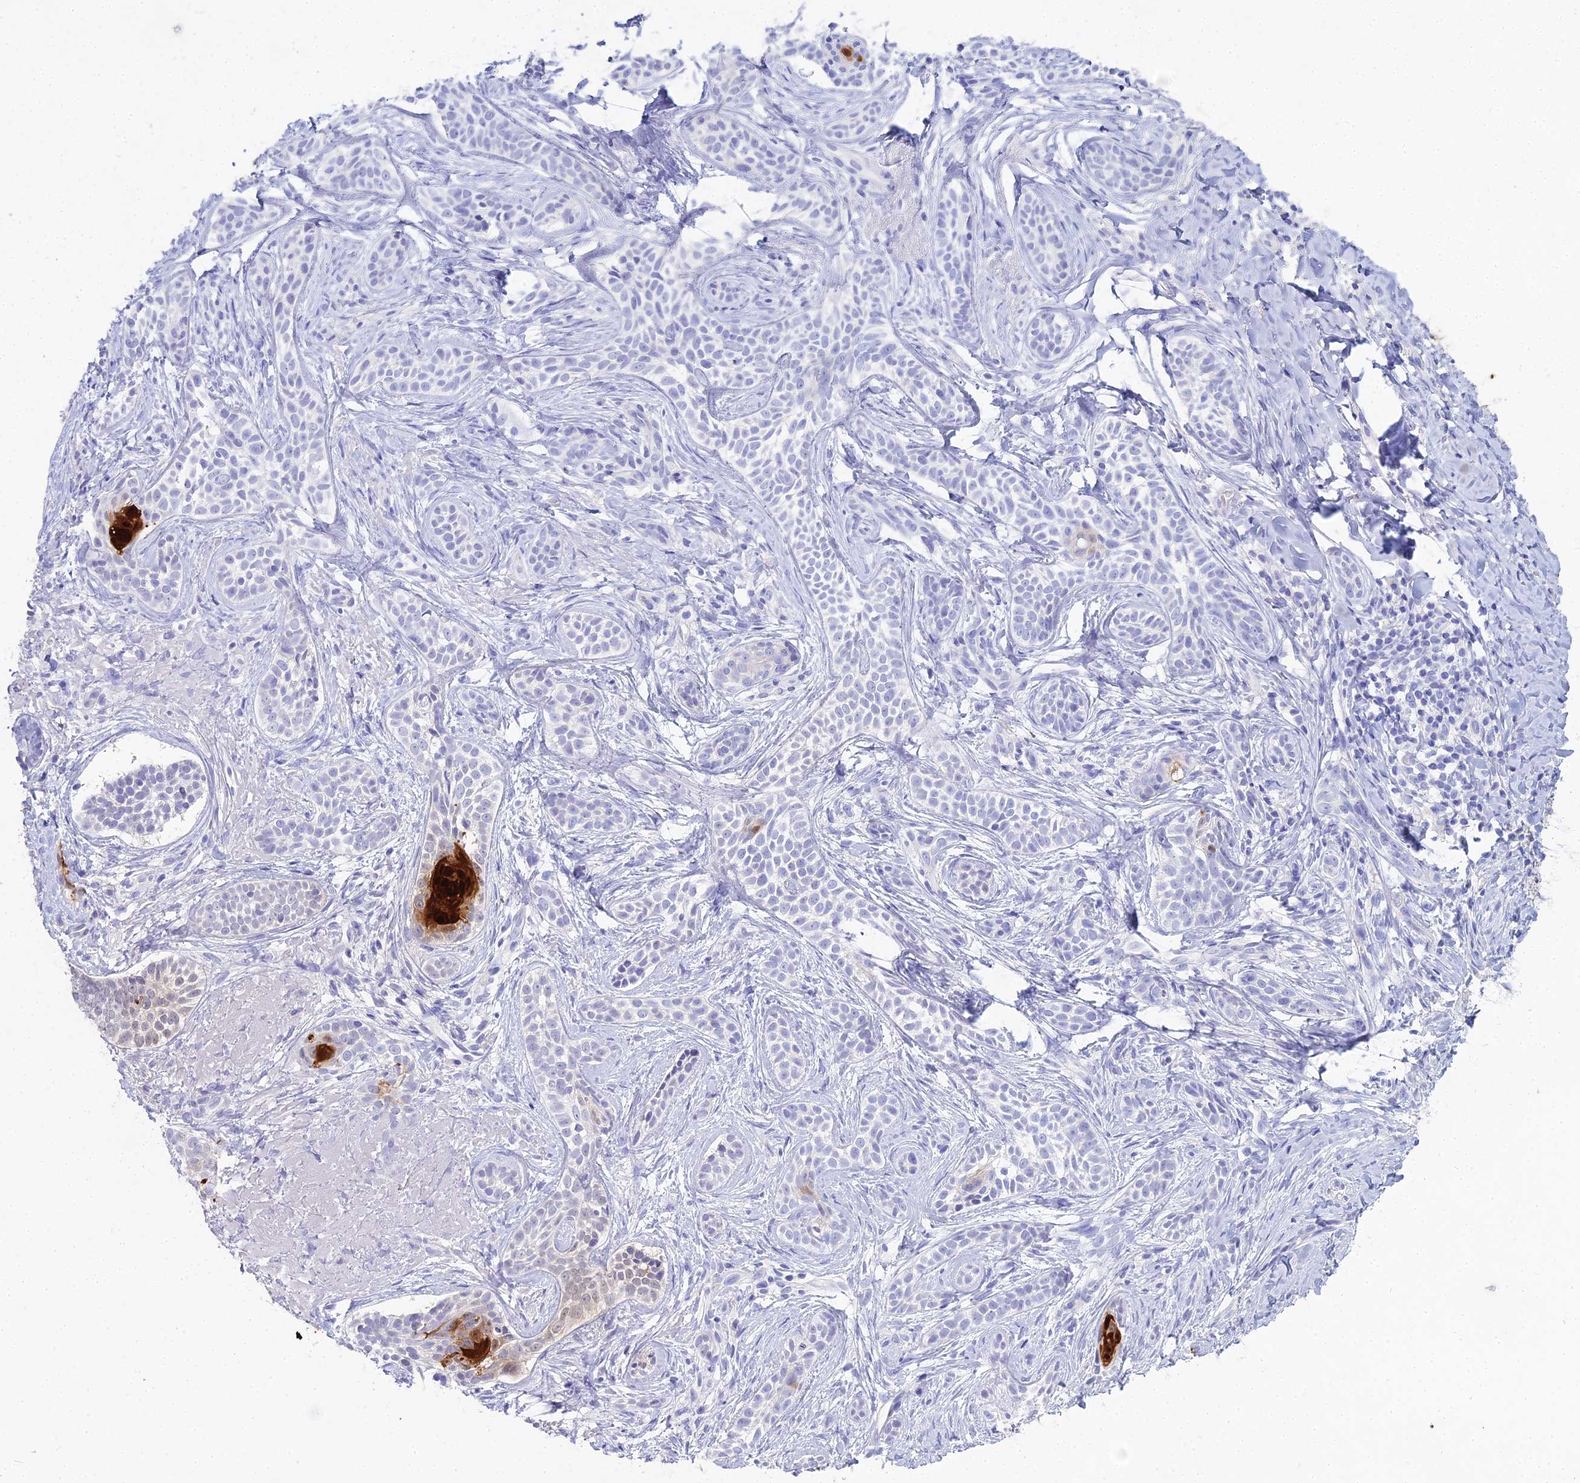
{"staining": {"intensity": "strong", "quantity": "<25%", "location": "cytoplasmic/membranous,nuclear"}, "tissue": "skin cancer", "cell_type": "Tumor cells", "image_type": "cancer", "snomed": [{"axis": "morphology", "description": "Basal cell carcinoma"}, {"axis": "topography", "description": "Skin"}], "caption": "An immunohistochemistry micrograph of tumor tissue is shown. Protein staining in brown shows strong cytoplasmic/membranous and nuclear positivity in basal cell carcinoma (skin) within tumor cells.", "gene": "S100A7", "patient": {"sex": "male", "age": 71}}